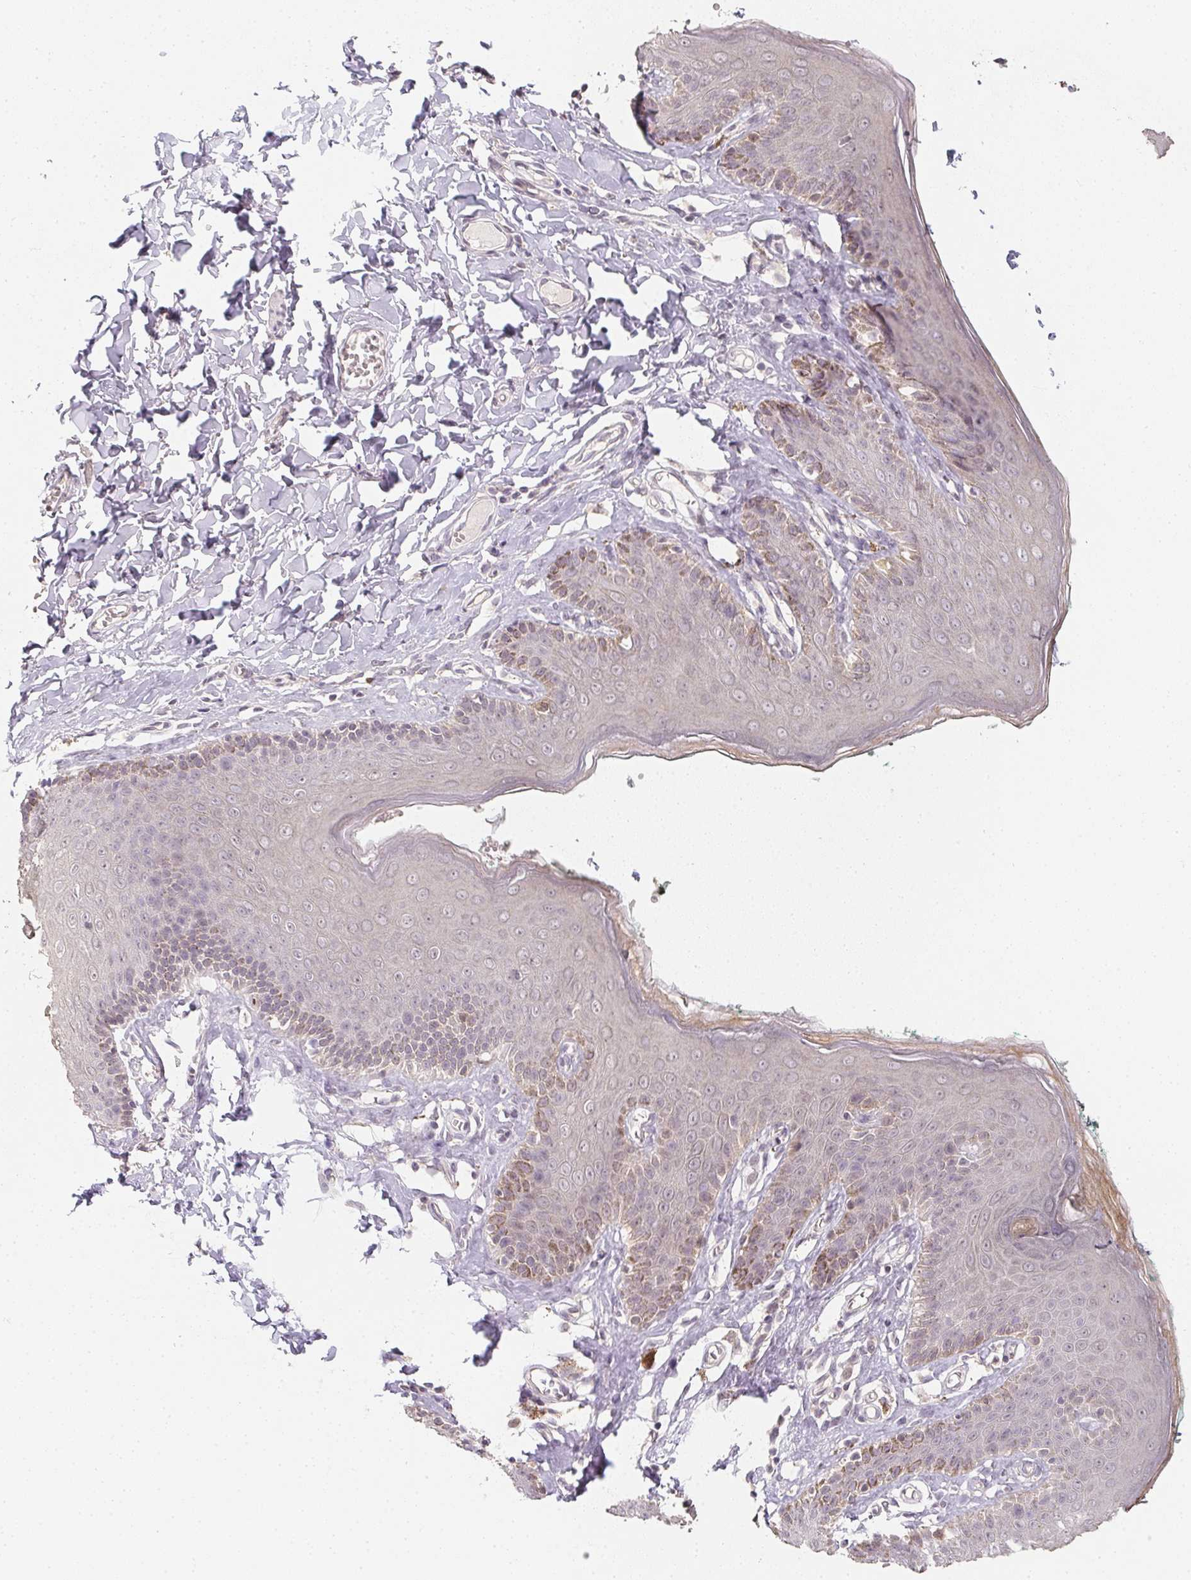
{"staining": {"intensity": "negative", "quantity": "none", "location": "none"}, "tissue": "skin", "cell_type": "Epidermal cells", "image_type": "normal", "snomed": [{"axis": "morphology", "description": "Normal tissue, NOS"}, {"axis": "topography", "description": "Vulva"}, {"axis": "topography", "description": "Peripheral nerve tissue"}], "caption": "IHC of unremarkable skin demonstrates no staining in epidermal cells. (Immunohistochemistry, brightfield microscopy, high magnification).", "gene": "SOAT1", "patient": {"sex": "female", "age": 66}}